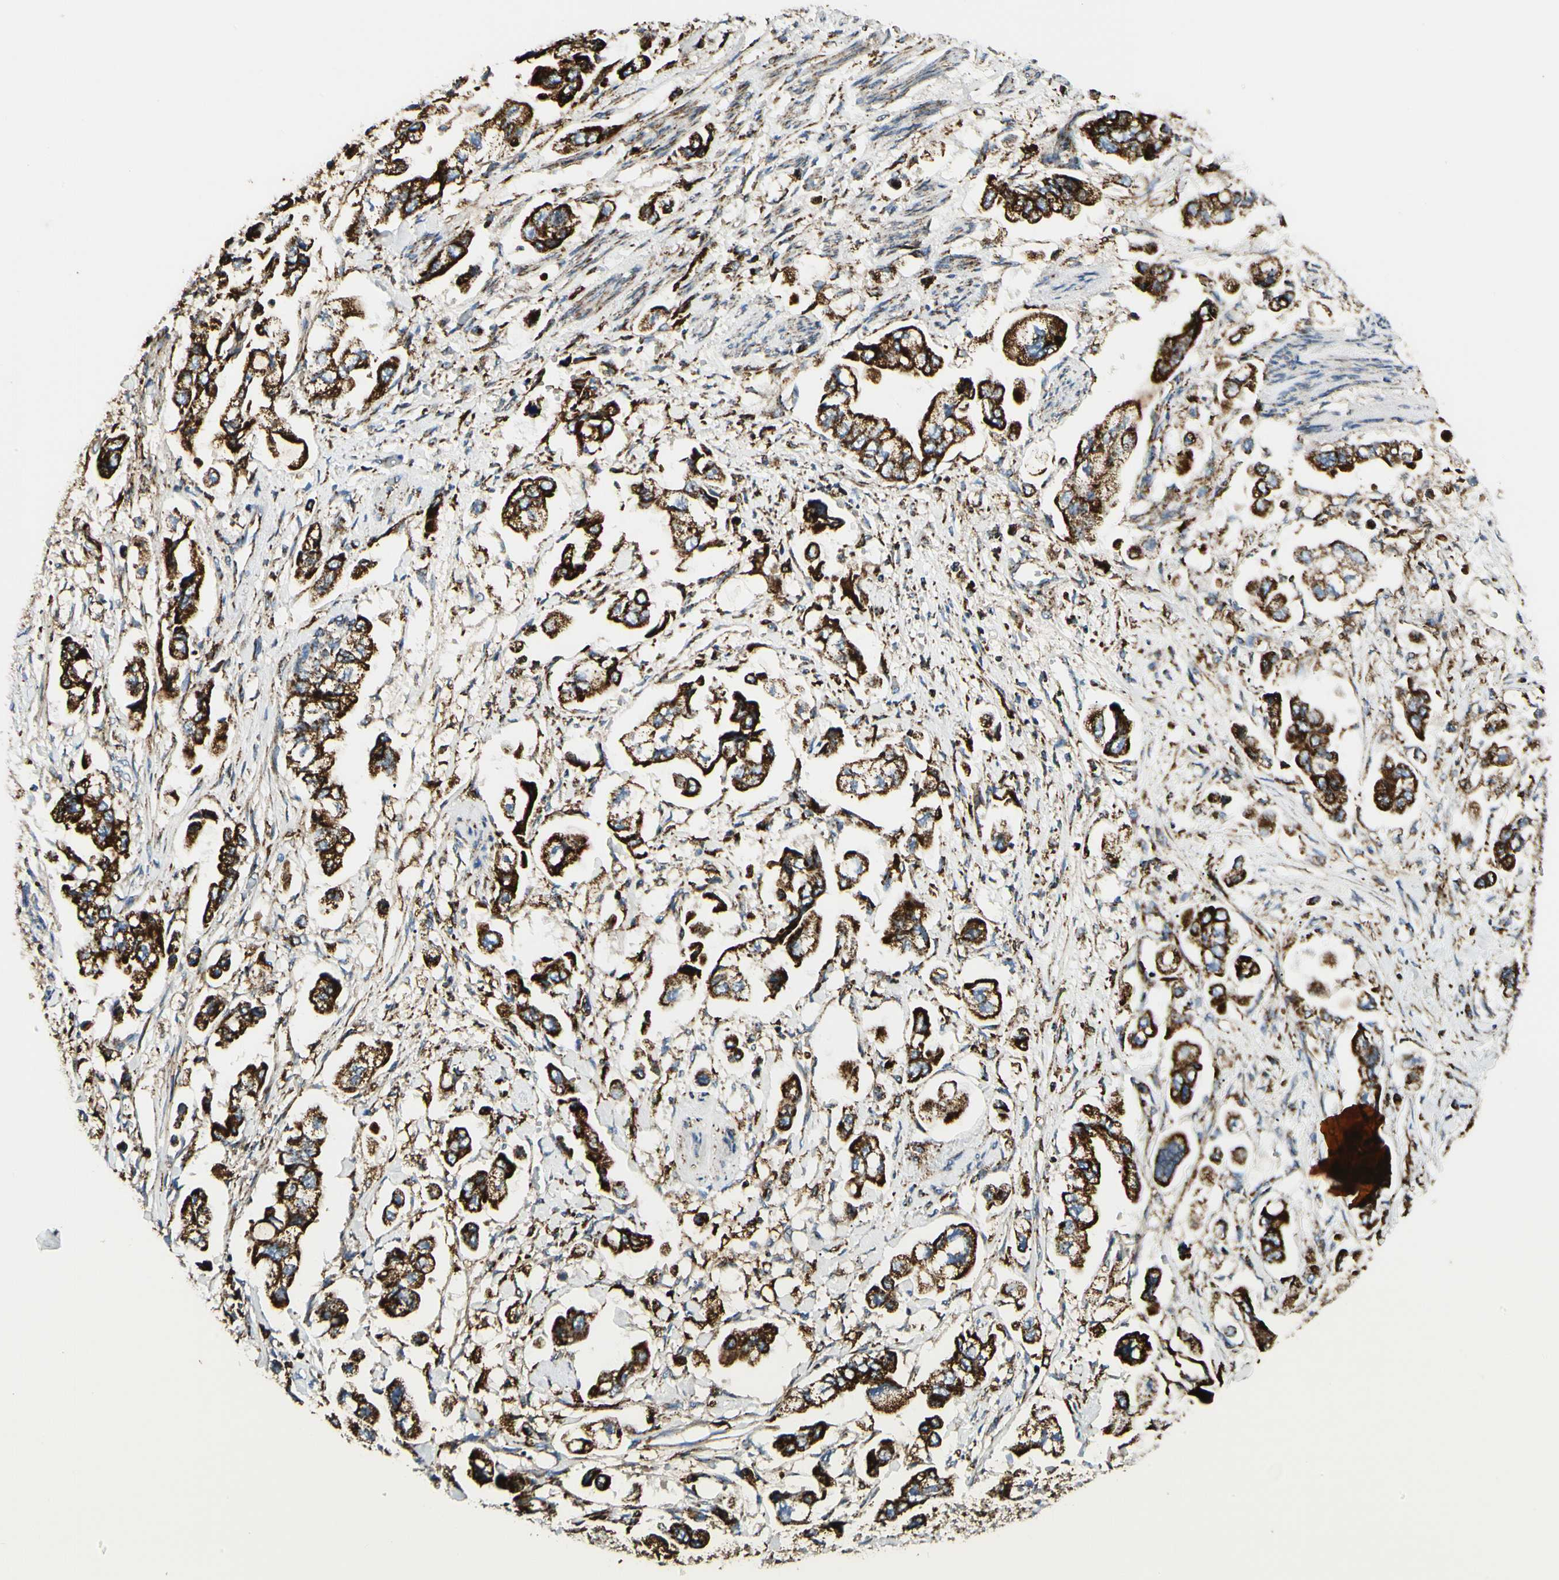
{"staining": {"intensity": "strong", "quantity": ">75%", "location": "cytoplasmic/membranous"}, "tissue": "stomach cancer", "cell_type": "Tumor cells", "image_type": "cancer", "snomed": [{"axis": "morphology", "description": "Adenocarcinoma, NOS"}, {"axis": "topography", "description": "Stomach"}], "caption": "A photomicrograph showing strong cytoplasmic/membranous staining in about >75% of tumor cells in stomach adenocarcinoma, as visualized by brown immunohistochemical staining.", "gene": "ME2", "patient": {"sex": "male", "age": 62}}